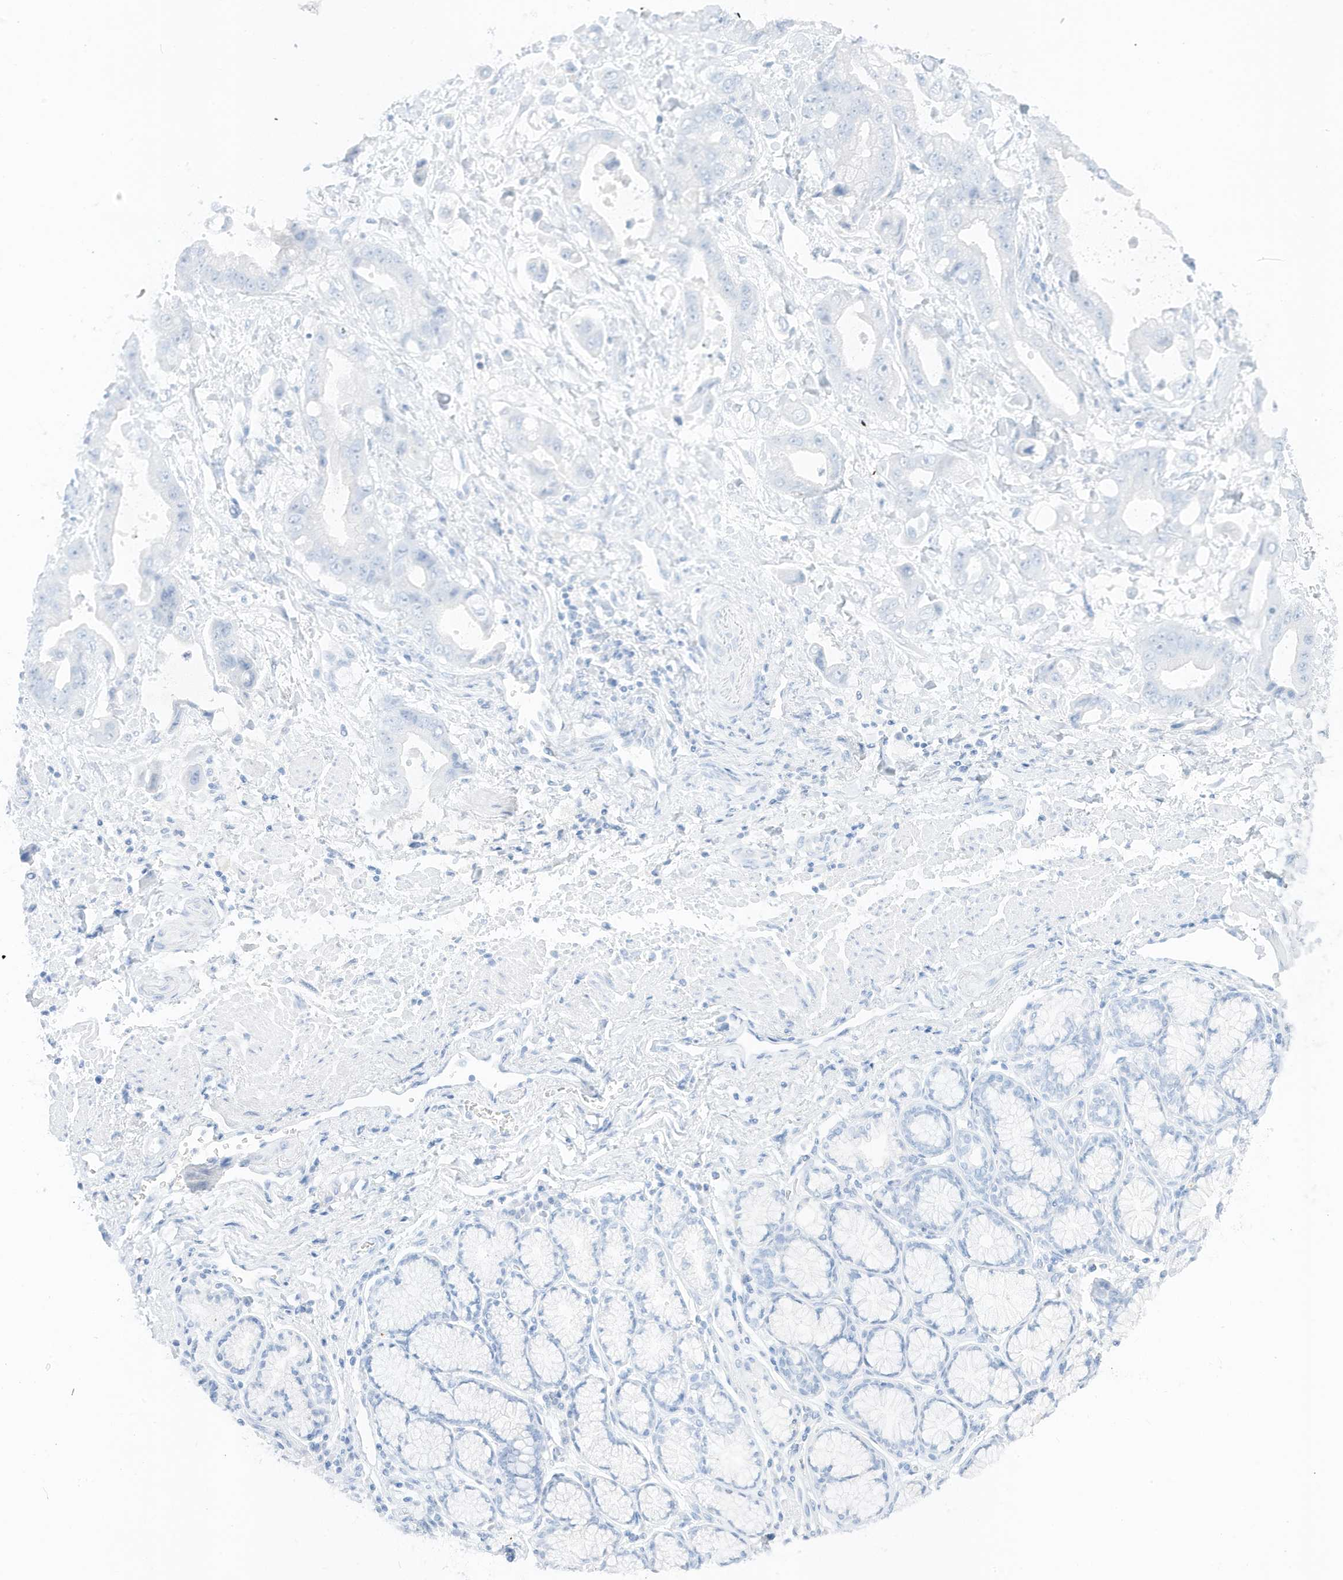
{"staining": {"intensity": "negative", "quantity": "none", "location": "none"}, "tissue": "stomach cancer", "cell_type": "Tumor cells", "image_type": "cancer", "snomed": [{"axis": "morphology", "description": "Adenocarcinoma, NOS"}, {"axis": "topography", "description": "Stomach"}], "caption": "High power microscopy image of an immunohistochemistry (IHC) histopathology image of adenocarcinoma (stomach), revealing no significant staining in tumor cells. (Stains: DAB (3,3'-diaminobenzidine) immunohistochemistry (IHC) with hematoxylin counter stain, Microscopy: brightfield microscopy at high magnification).", "gene": "SLC22A13", "patient": {"sex": "male", "age": 62}}